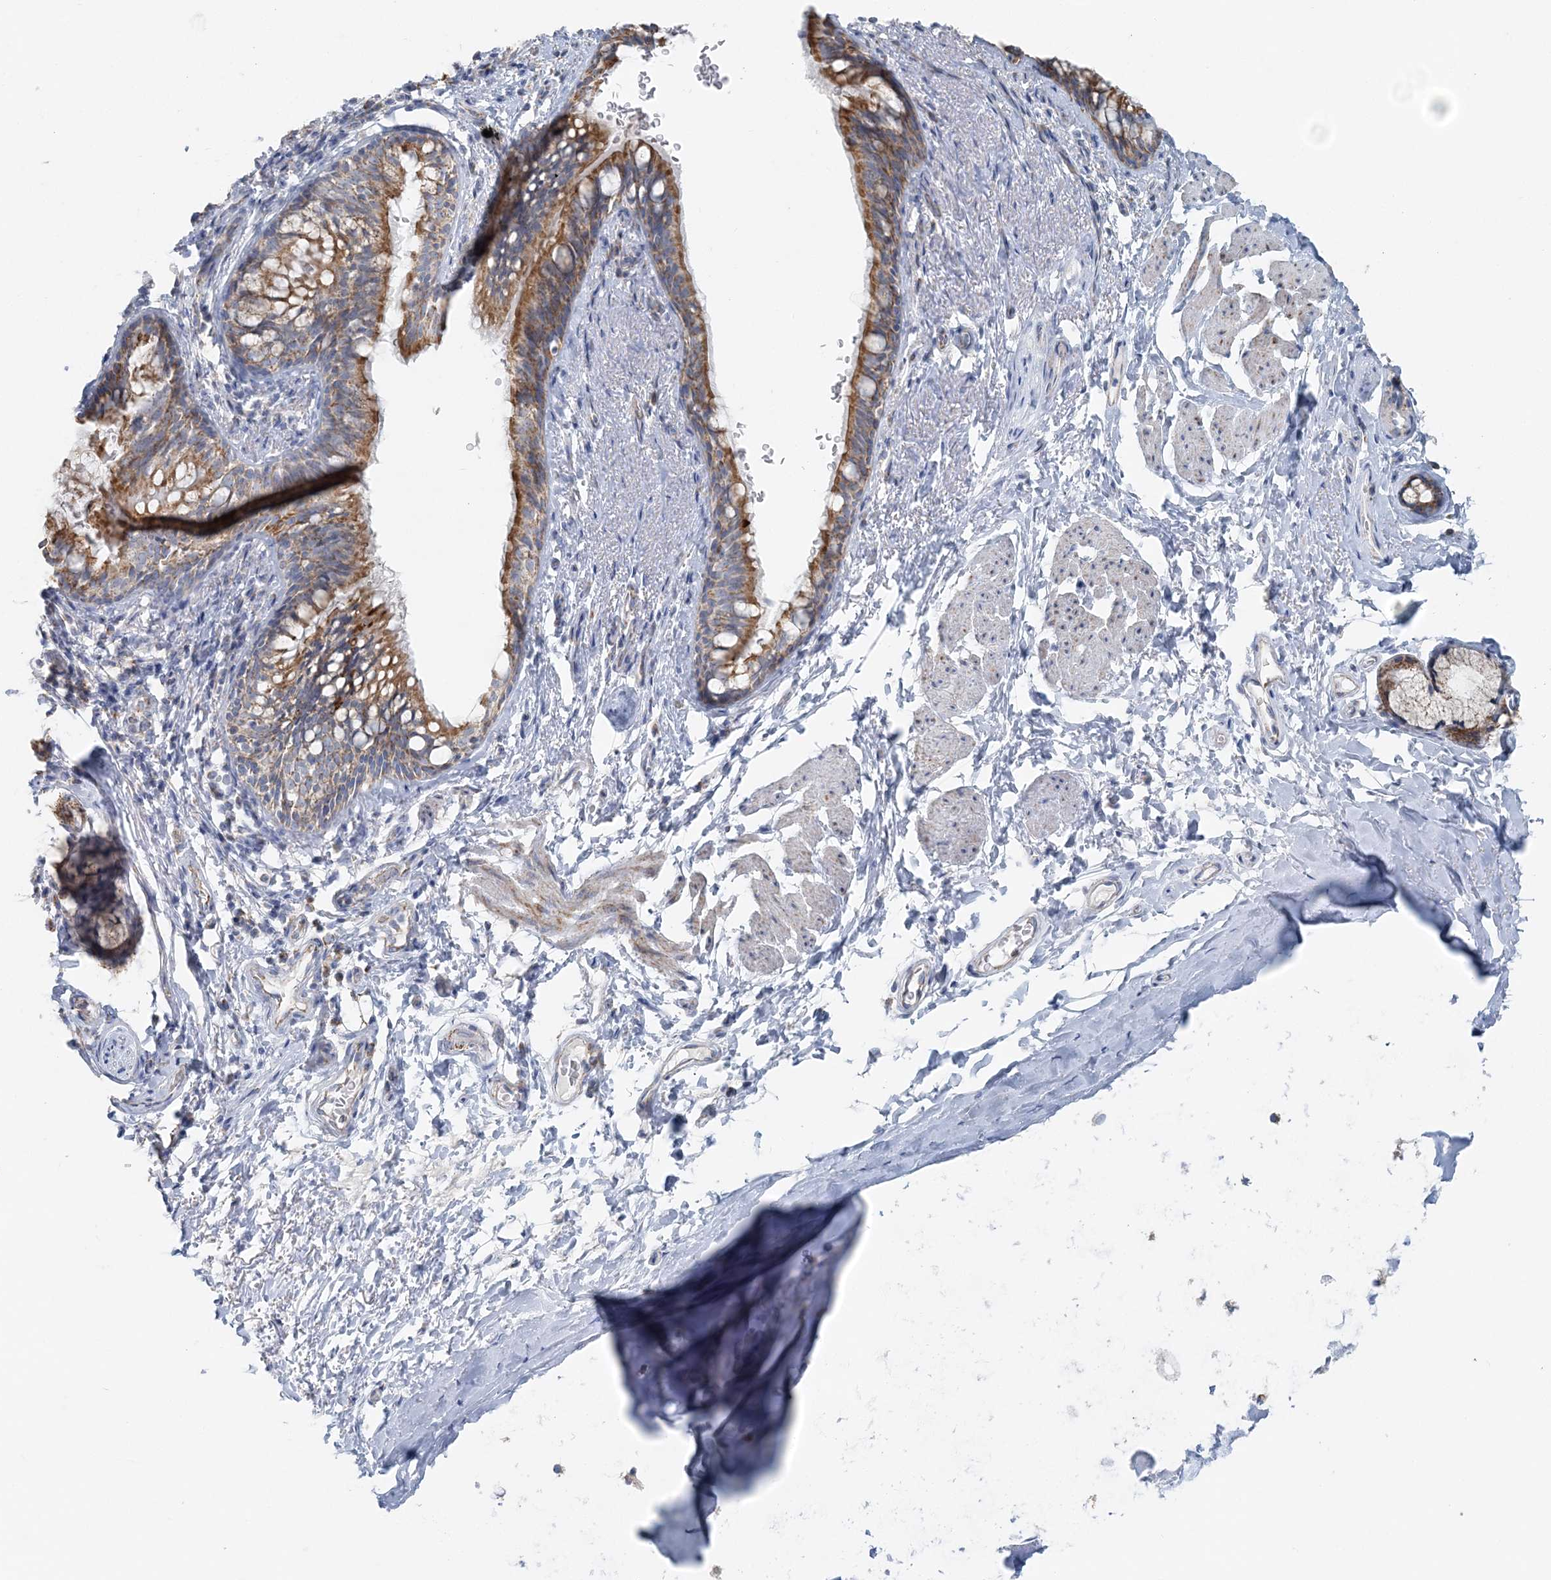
{"staining": {"intensity": "moderate", "quantity": ">75%", "location": "cytoplasmic/membranous"}, "tissue": "bronchus", "cell_type": "Respiratory epithelial cells", "image_type": "normal", "snomed": [{"axis": "morphology", "description": "Normal tissue, NOS"}, {"axis": "topography", "description": "Cartilage tissue"}, {"axis": "topography", "description": "Bronchus"}], "caption": "Protein staining reveals moderate cytoplasmic/membranous staining in approximately >75% of respiratory epithelial cells in normal bronchus. The staining was performed using DAB to visualize the protein expression in brown, while the nuclei were stained in blue with hematoxylin (Magnification: 20x).", "gene": "PCCB", "patient": {"sex": "female", "age": 36}}